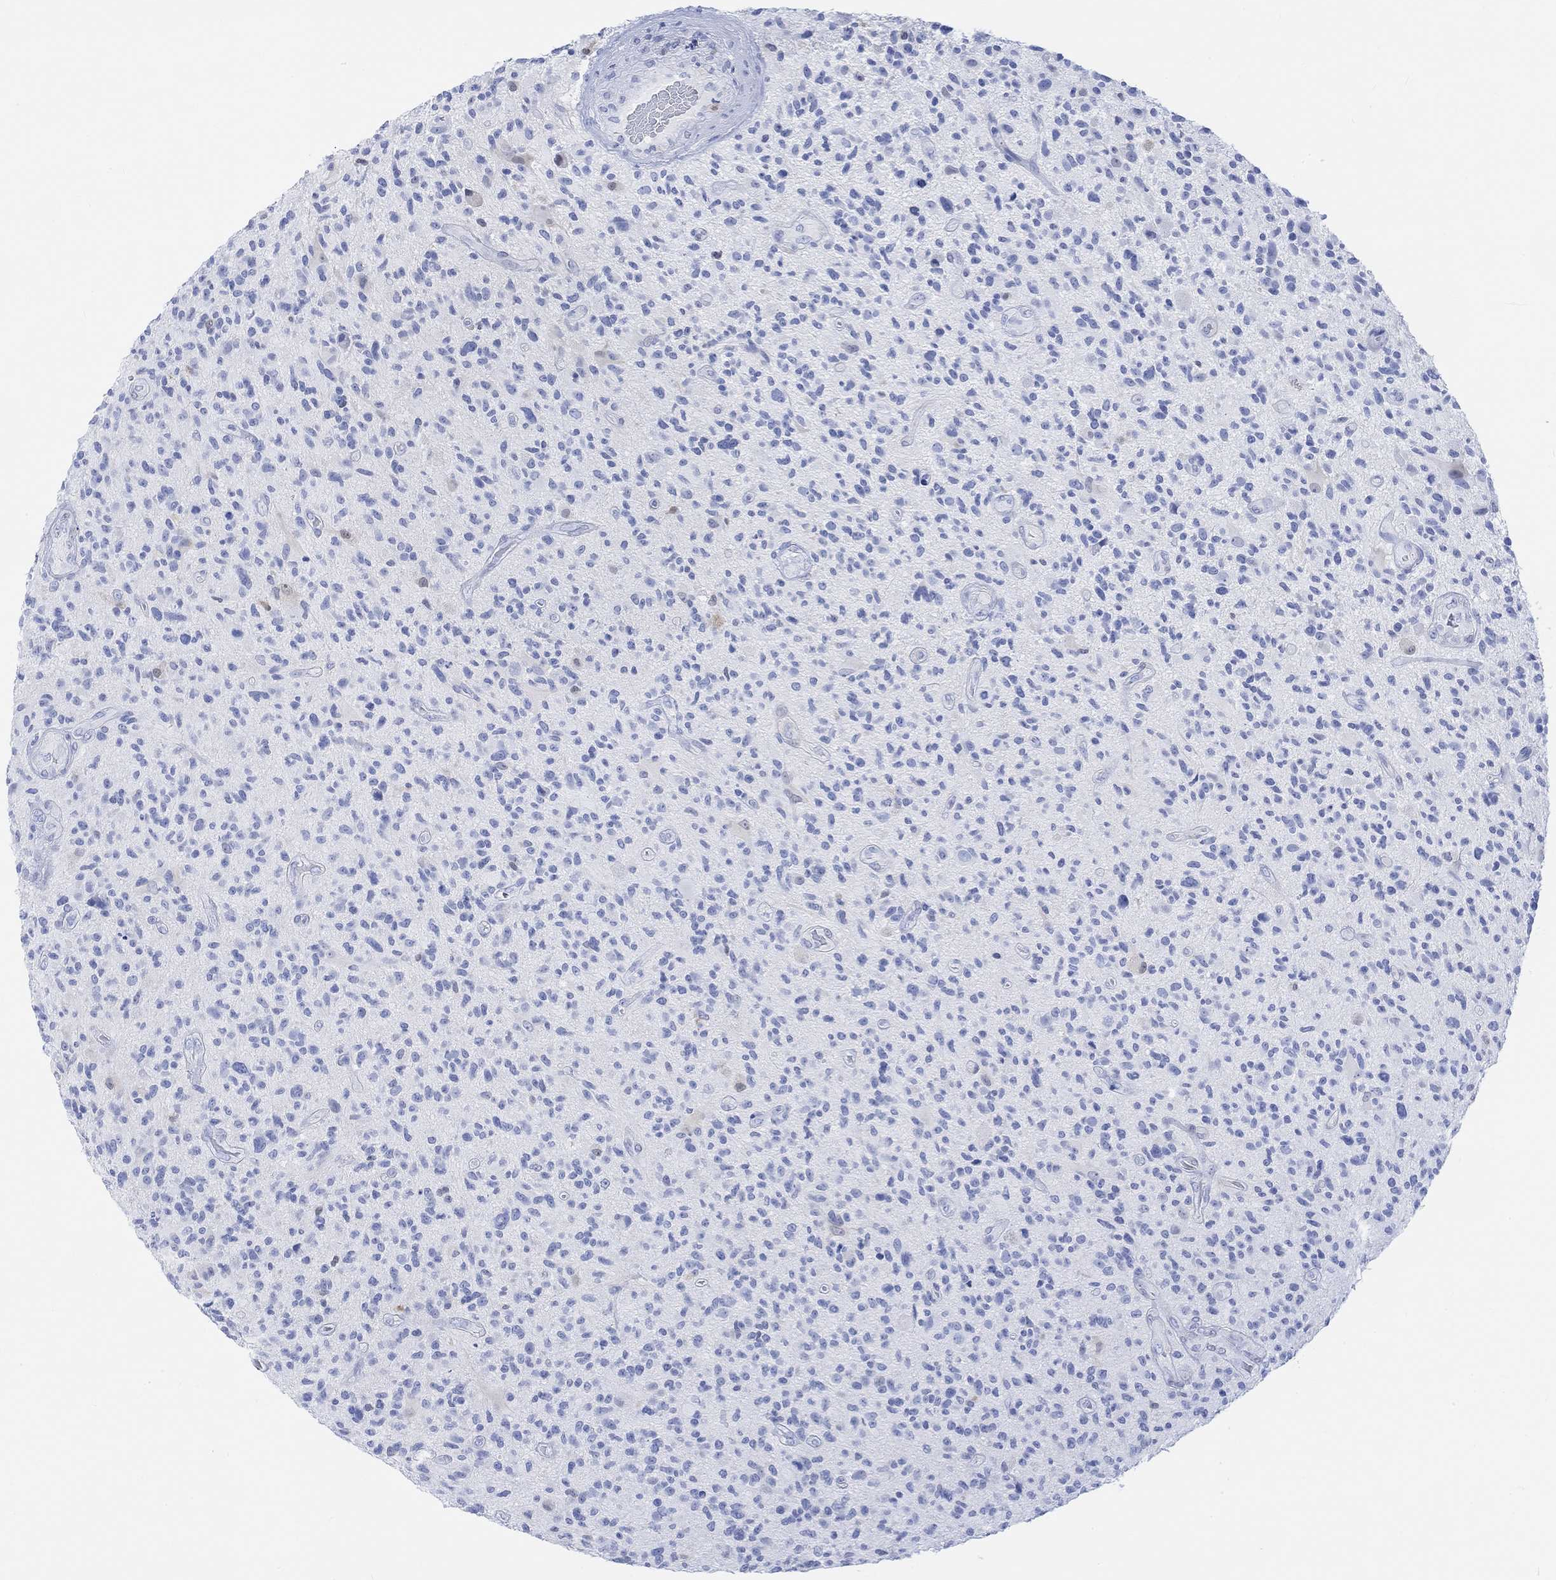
{"staining": {"intensity": "negative", "quantity": "none", "location": "none"}, "tissue": "glioma", "cell_type": "Tumor cells", "image_type": "cancer", "snomed": [{"axis": "morphology", "description": "Glioma, malignant, High grade"}, {"axis": "topography", "description": "Brain"}], "caption": "Human malignant glioma (high-grade) stained for a protein using IHC exhibits no positivity in tumor cells.", "gene": "TPPP3", "patient": {"sex": "male", "age": 47}}